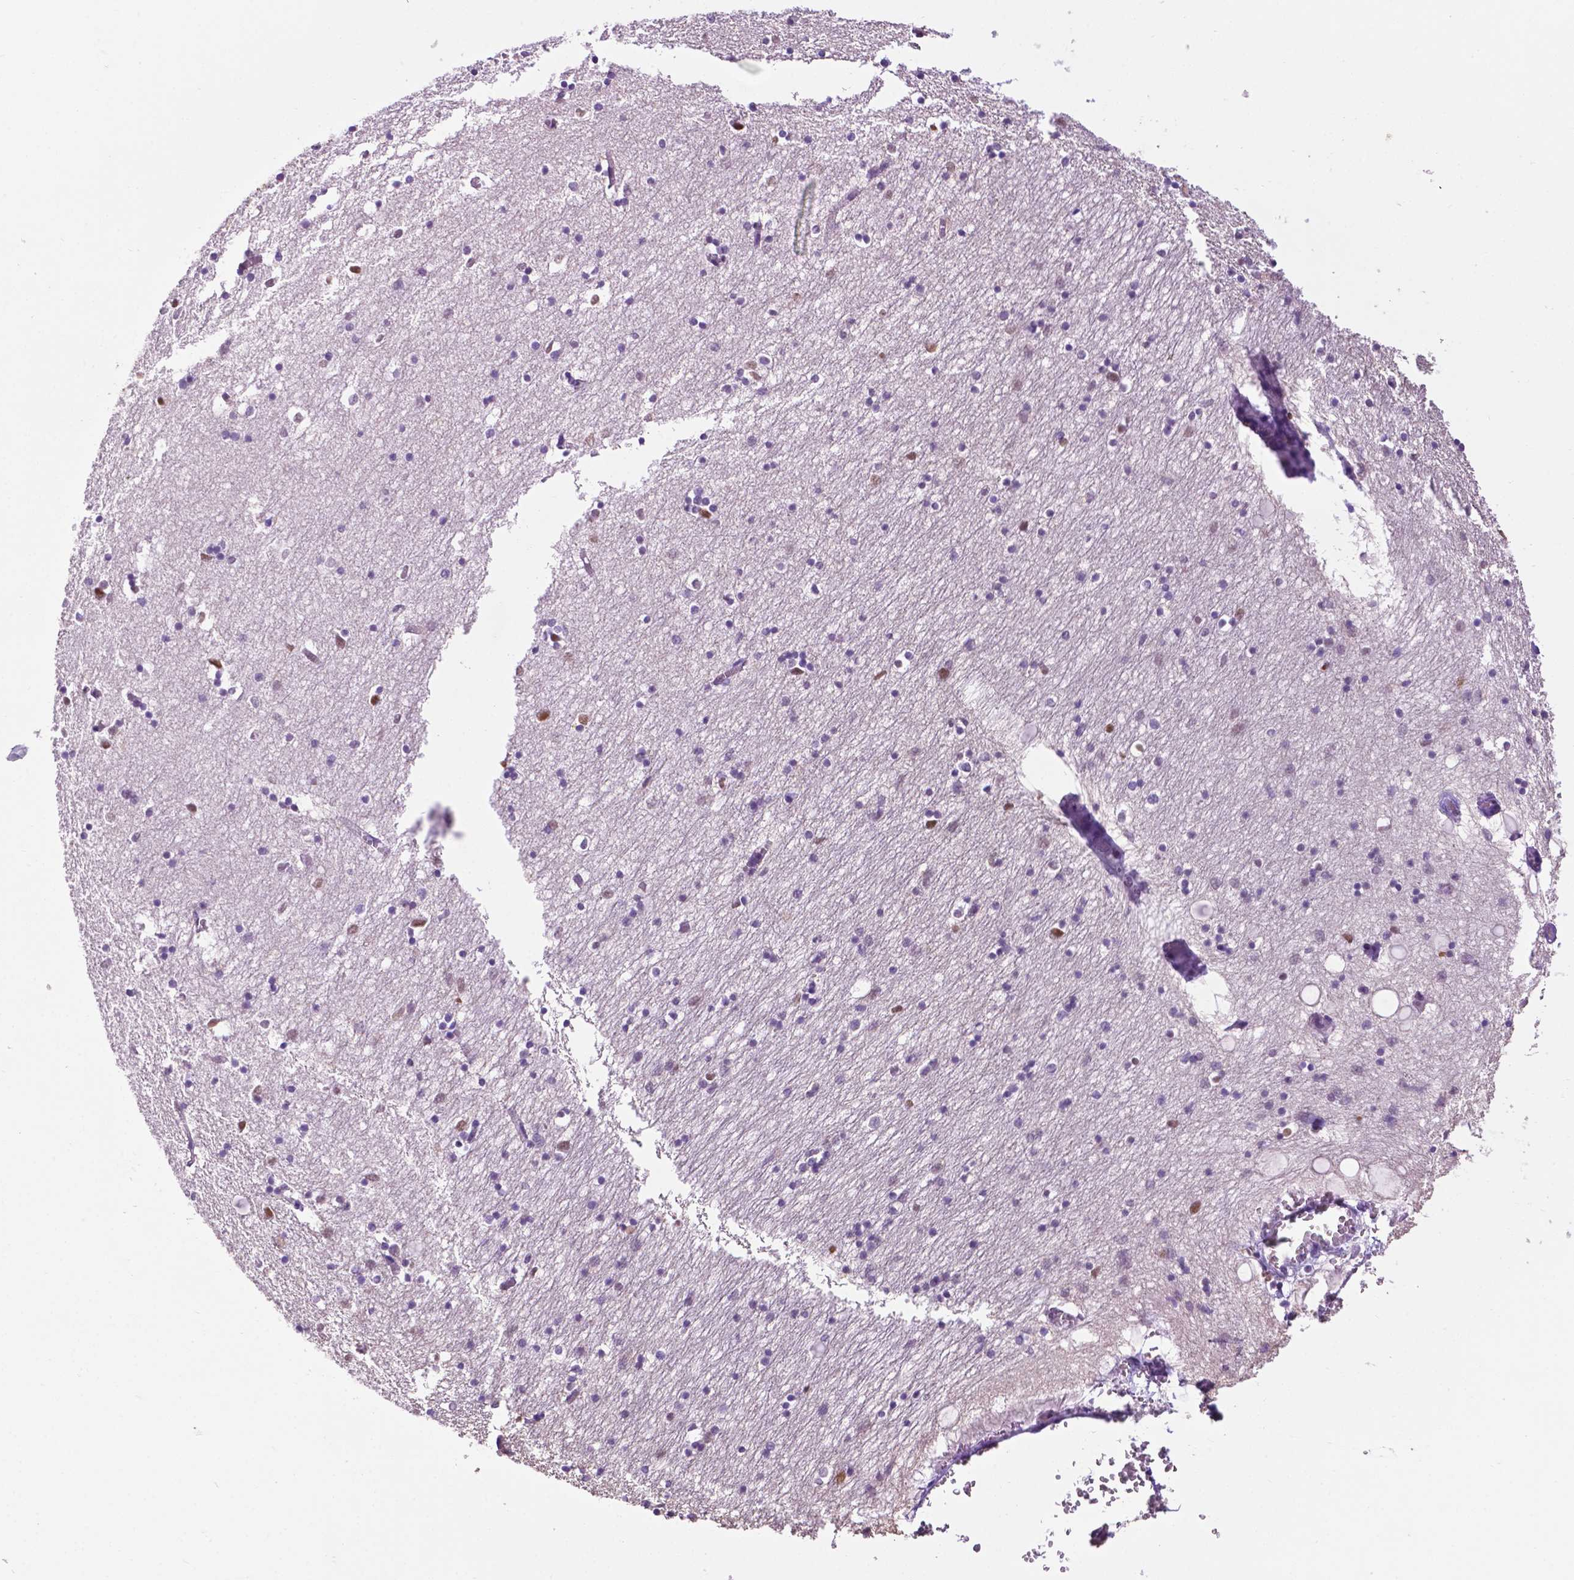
{"staining": {"intensity": "strong", "quantity": "25%-75%", "location": "nuclear"}, "tissue": "hippocampus", "cell_type": "Glial cells", "image_type": "normal", "snomed": [{"axis": "morphology", "description": "Normal tissue, NOS"}, {"axis": "topography", "description": "Lateral ventricle wall"}, {"axis": "topography", "description": "Hippocampus"}], "caption": "This micrograph shows immunohistochemistry staining of unremarkable human hippocampus, with high strong nuclear staining in approximately 25%-75% of glial cells.", "gene": "COL23A1", "patient": {"sex": "female", "age": 63}}